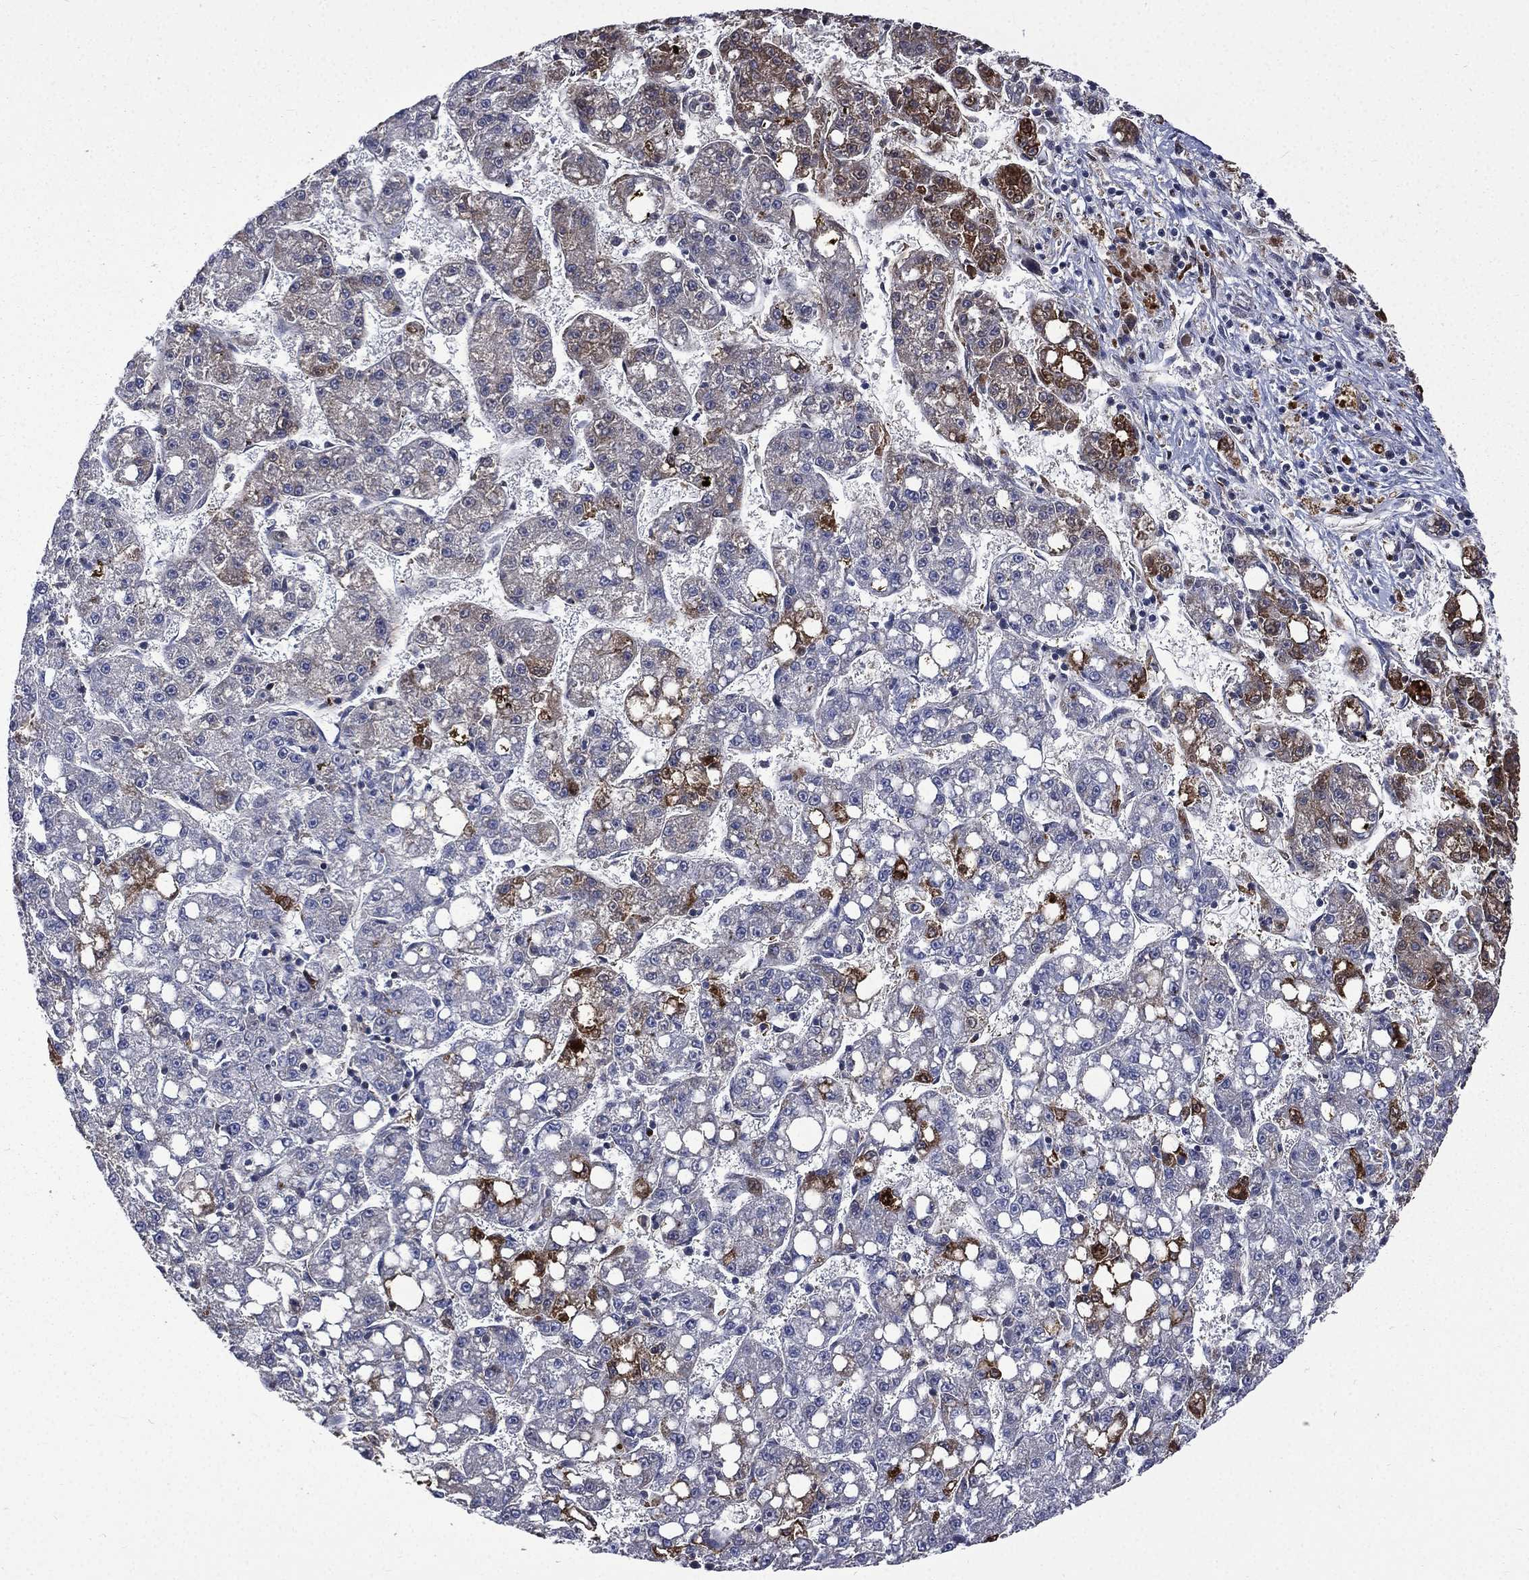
{"staining": {"intensity": "moderate", "quantity": "<25%", "location": "cytoplasmic/membranous"}, "tissue": "liver cancer", "cell_type": "Tumor cells", "image_type": "cancer", "snomed": [{"axis": "morphology", "description": "Carcinoma, Hepatocellular, NOS"}, {"axis": "topography", "description": "Liver"}], "caption": "The image demonstrates staining of liver hepatocellular carcinoma, revealing moderate cytoplasmic/membranous protein positivity (brown color) within tumor cells.", "gene": "FGG", "patient": {"sex": "female", "age": 65}}